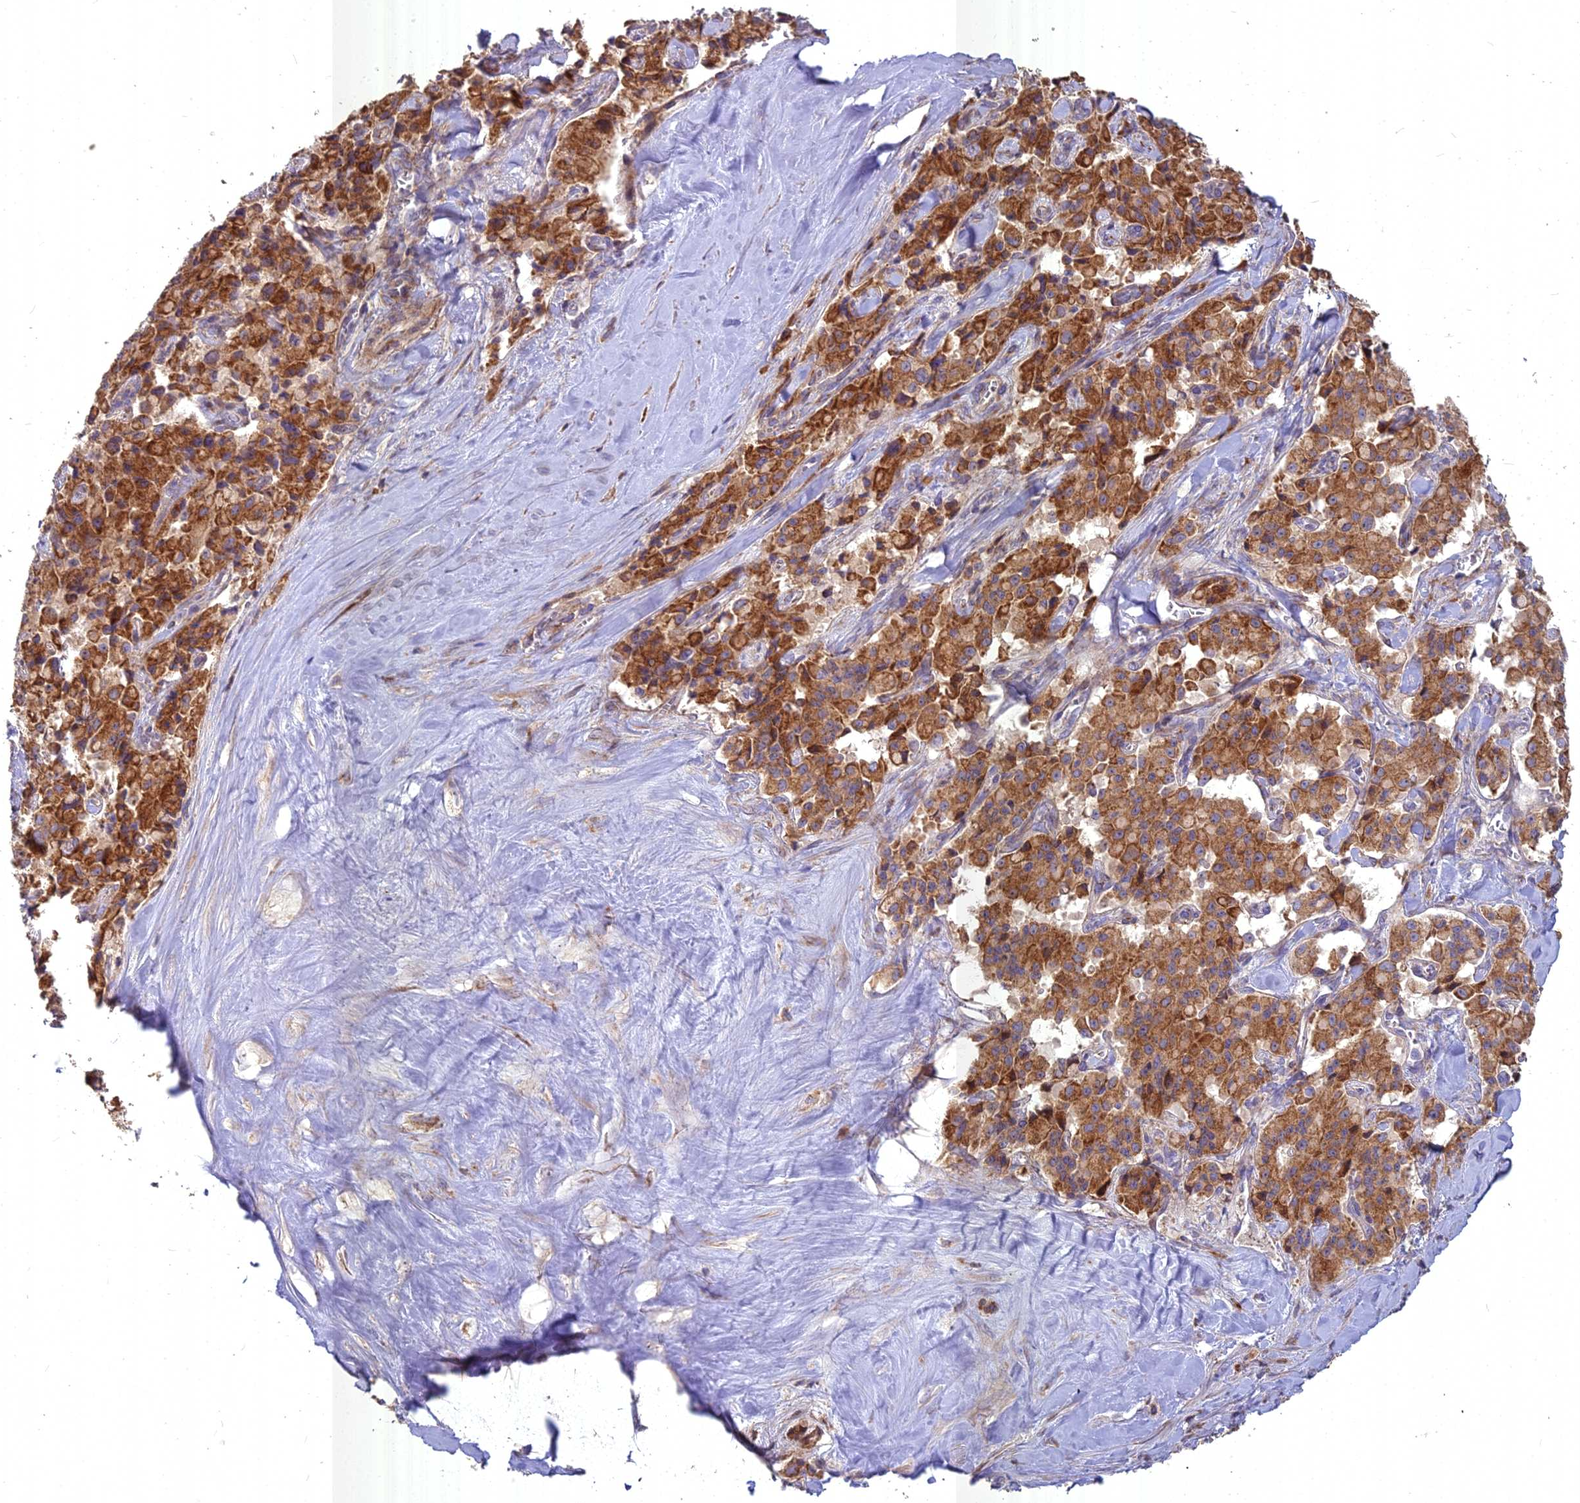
{"staining": {"intensity": "moderate", "quantity": ">75%", "location": "cytoplasmic/membranous"}, "tissue": "pancreatic cancer", "cell_type": "Tumor cells", "image_type": "cancer", "snomed": [{"axis": "morphology", "description": "Adenocarcinoma, NOS"}, {"axis": "topography", "description": "Pancreas"}], "caption": "Approximately >75% of tumor cells in human pancreatic cancer show moderate cytoplasmic/membranous protein staining as visualized by brown immunohistochemical staining.", "gene": "COX11", "patient": {"sex": "male", "age": 65}}